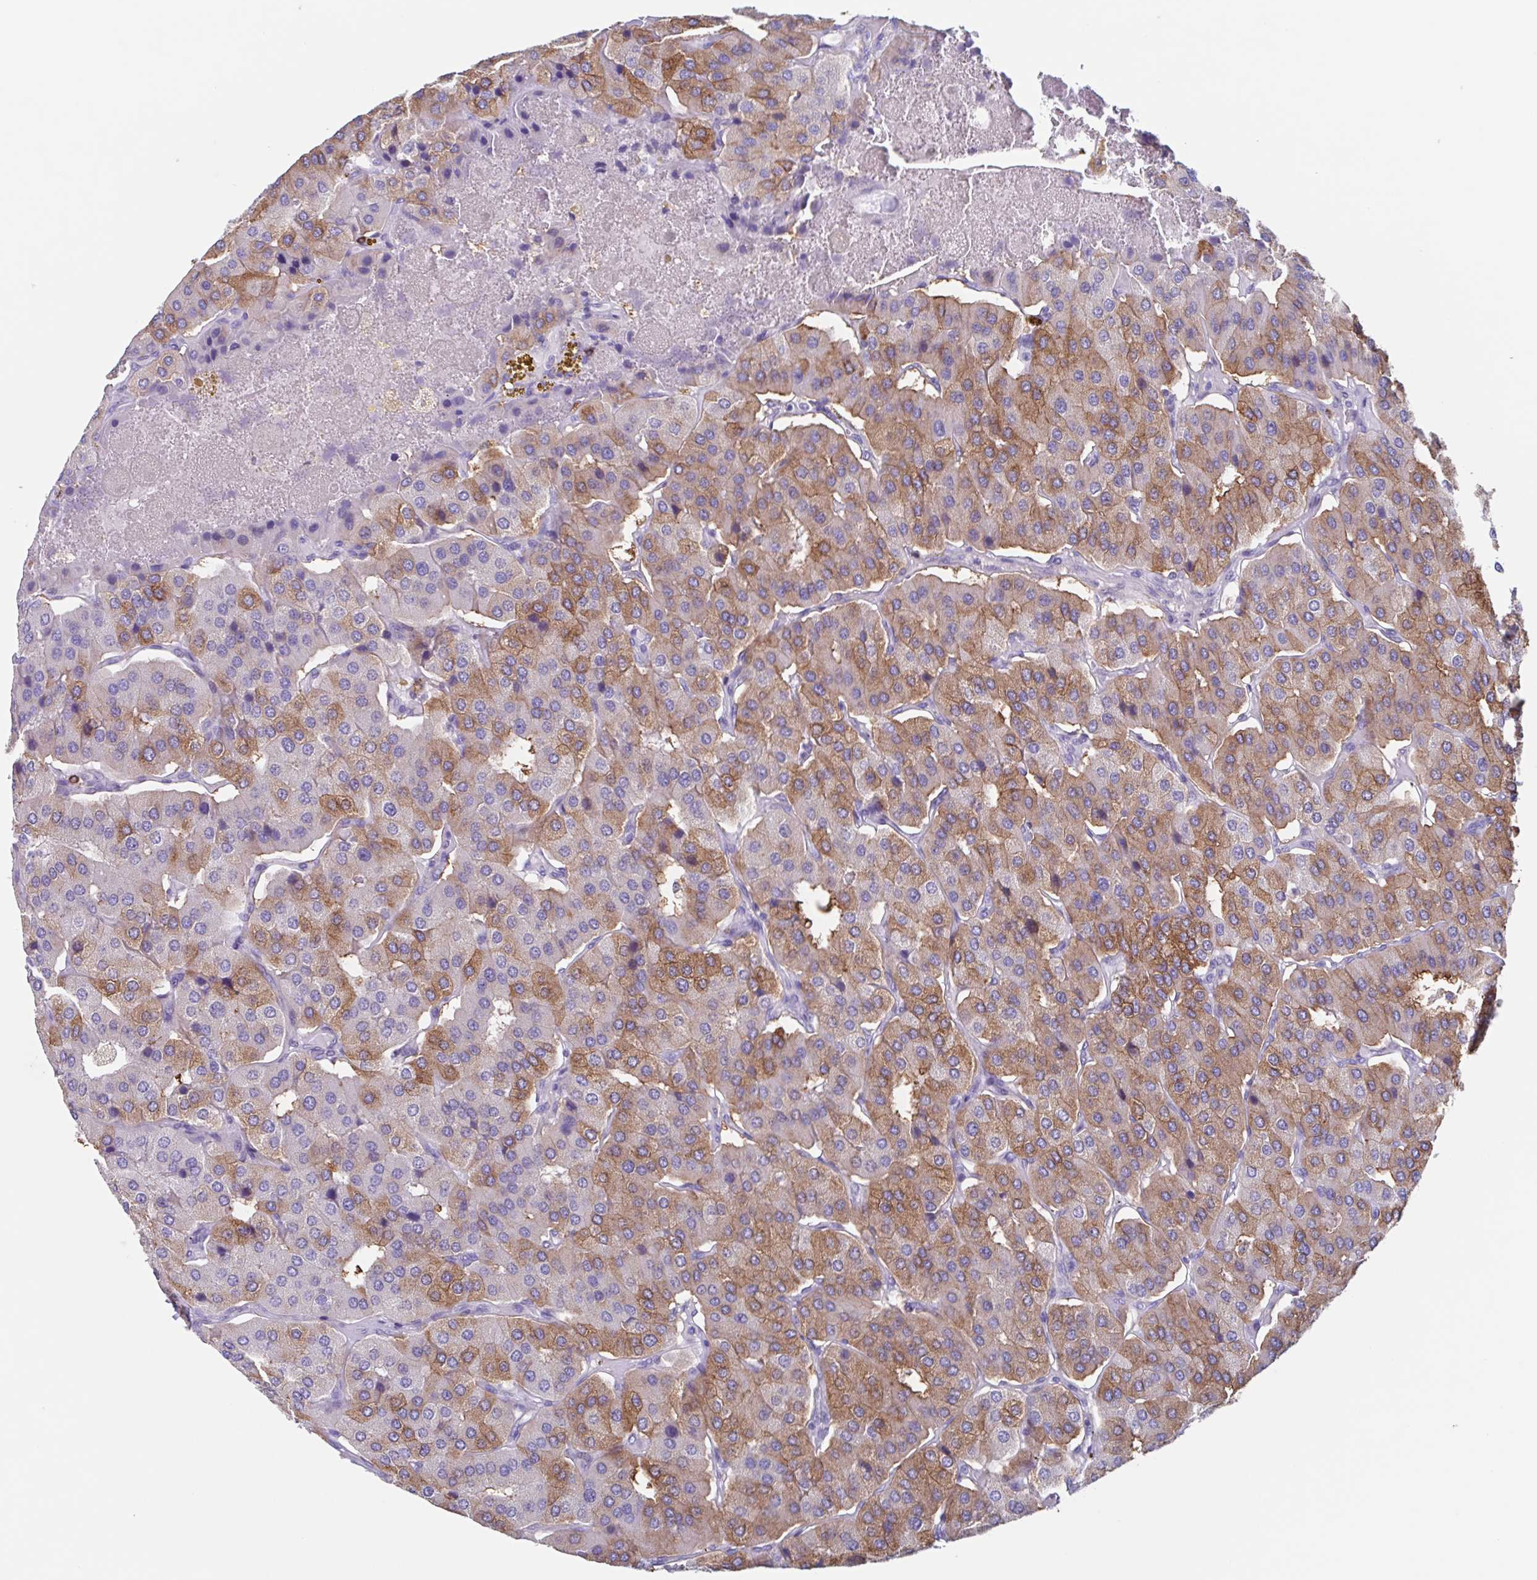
{"staining": {"intensity": "moderate", "quantity": "25%-75%", "location": "cytoplasmic/membranous"}, "tissue": "parathyroid gland", "cell_type": "Glandular cells", "image_type": "normal", "snomed": [{"axis": "morphology", "description": "Normal tissue, NOS"}, {"axis": "morphology", "description": "Adenoma, NOS"}, {"axis": "topography", "description": "Parathyroid gland"}], "caption": "Parathyroid gland stained with IHC demonstrates moderate cytoplasmic/membranous positivity in about 25%-75% of glandular cells. The staining is performed using DAB (3,3'-diaminobenzidine) brown chromogen to label protein expression. The nuclei are counter-stained blue using hematoxylin.", "gene": "TPD52", "patient": {"sex": "female", "age": 86}}